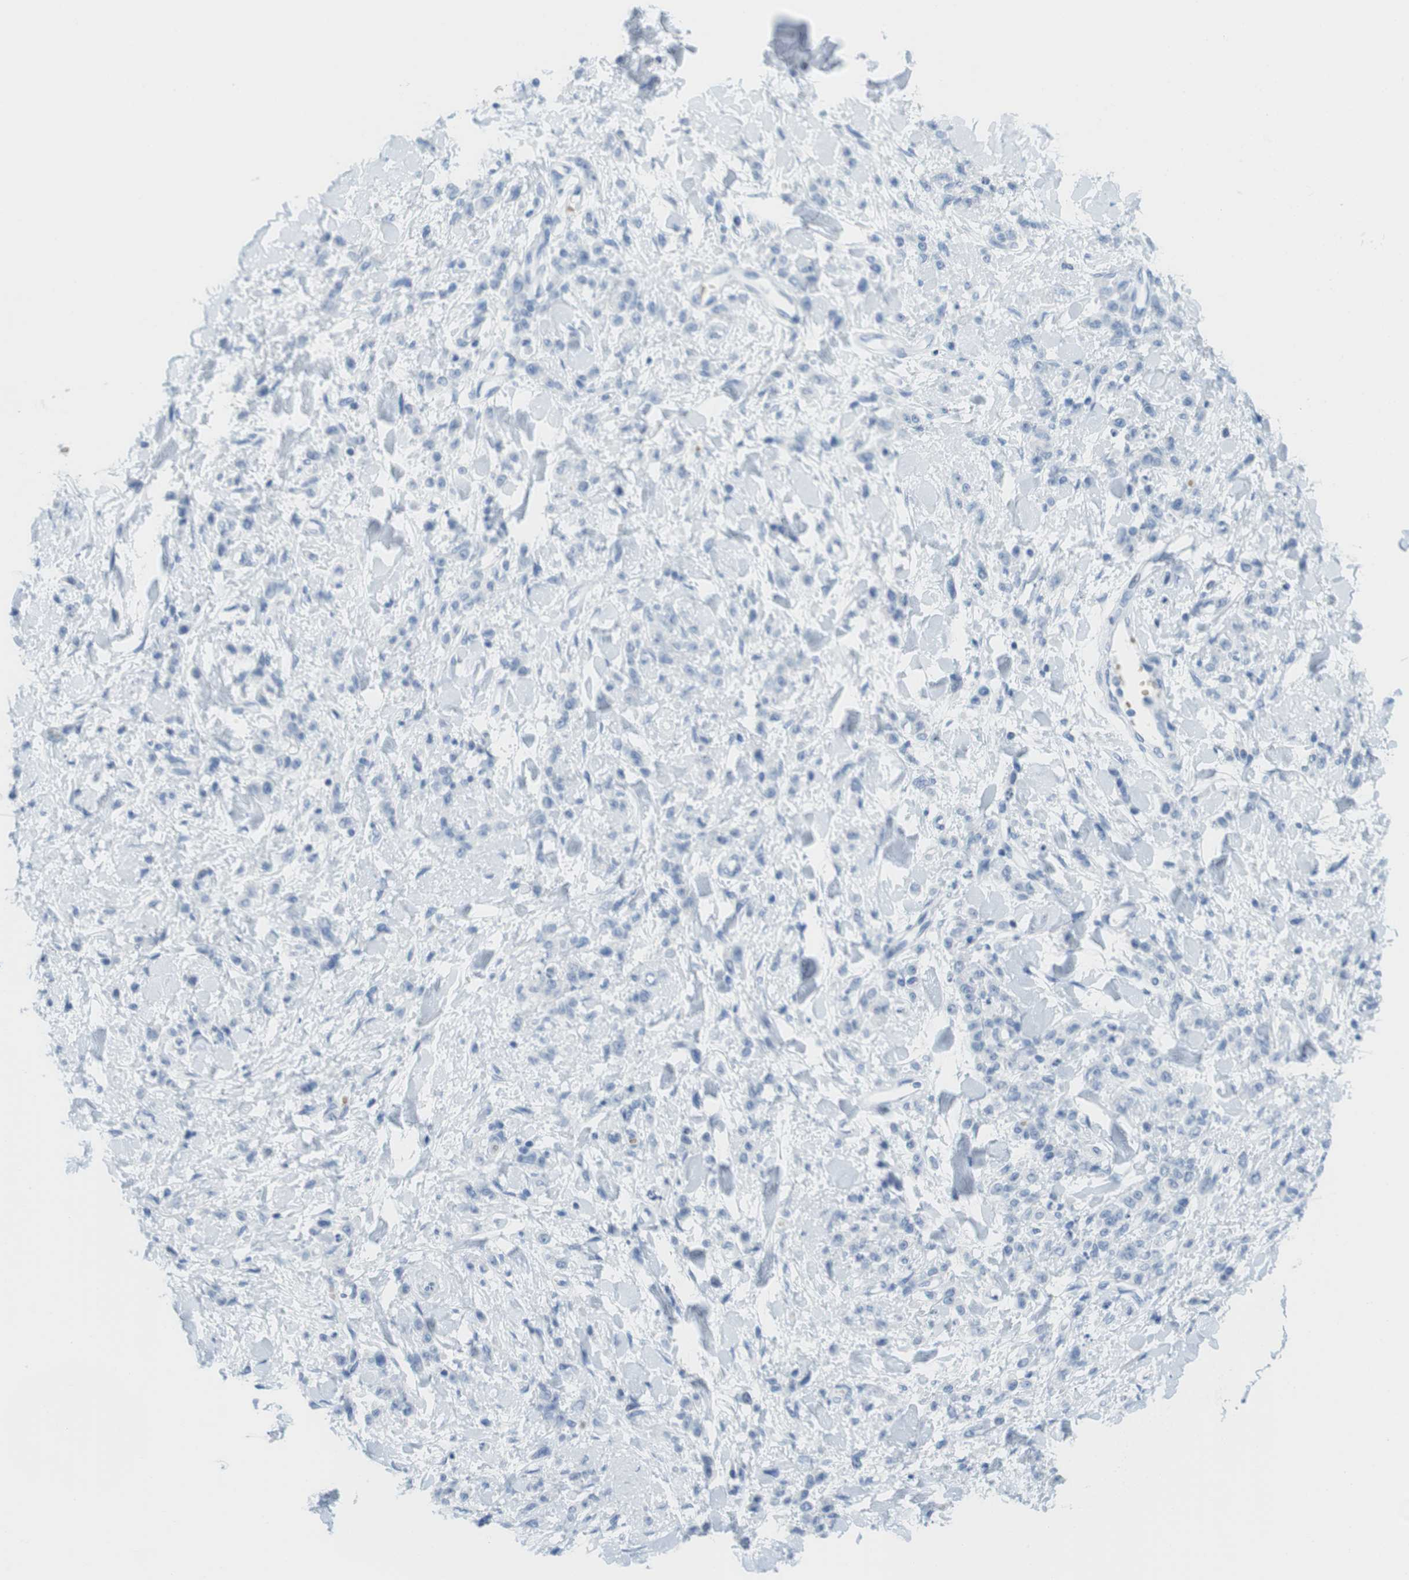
{"staining": {"intensity": "negative", "quantity": "none", "location": "none"}, "tissue": "stomach cancer", "cell_type": "Tumor cells", "image_type": "cancer", "snomed": [{"axis": "morphology", "description": "Normal tissue, NOS"}, {"axis": "morphology", "description": "Adenocarcinoma, NOS"}, {"axis": "topography", "description": "Stomach"}], "caption": "Tumor cells show no significant protein staining in stomach cancer.", "gene": "TNNT2", "patient": {"sex": "male", "age": 82}}